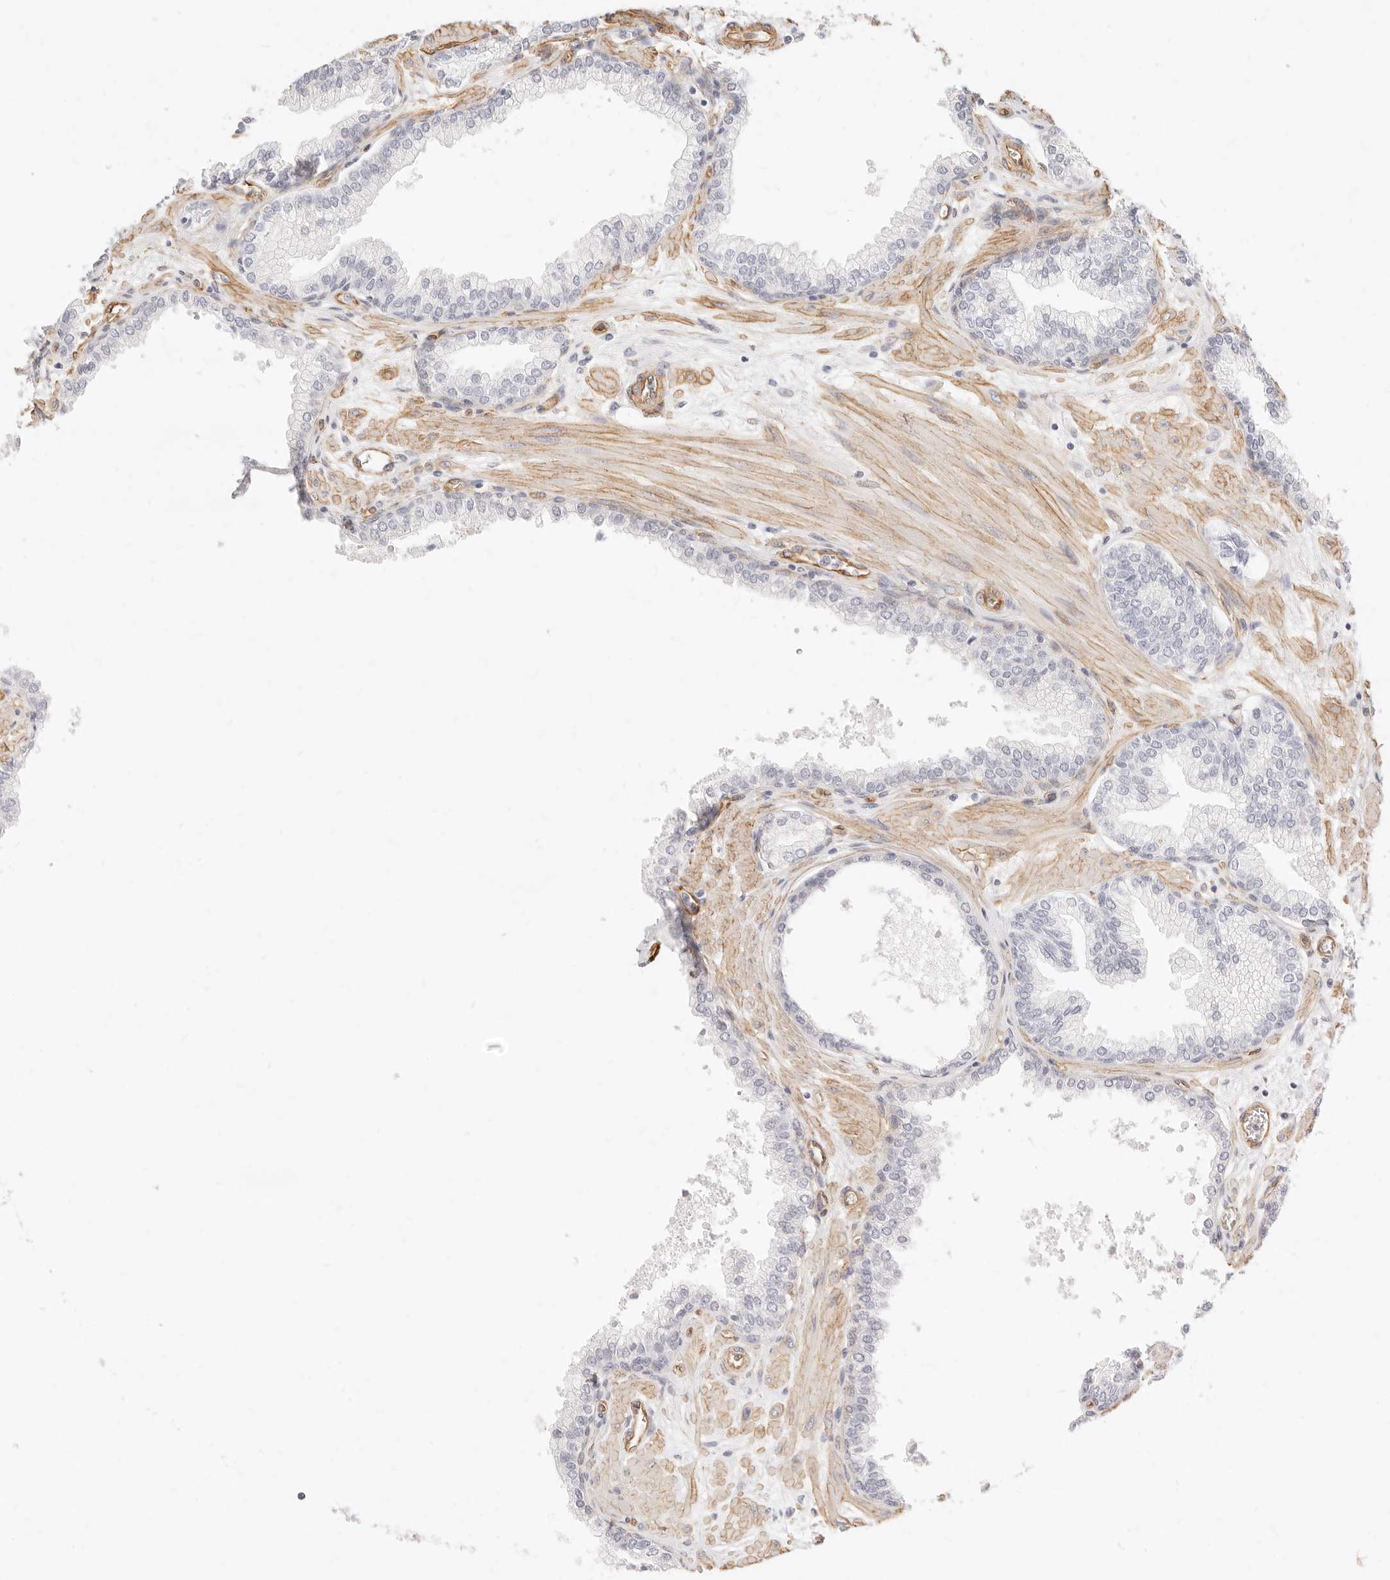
{"staining": {"intensity": "negative", "quantity": "none", "location": "none"}, "tissue": "prostate", "cell_type": "Glandular cells", "image_type": "normal", "snomed": [{"axis": "morphology", "description": "Normal tissue, NOS"}, {"axis": "morphology", "description": "Urothelial carcinoma, Low grade"}, {"axis": "topography", "description": "Urinary bladder"}, {"axis": "topography", "description": "Prostate"}], "caption": "Immunohistochemistry histopathology image of benign human prostate stained for a protein (brown), which shows no staining in glandular cells.", "gene": "NUS1", "patient": {"sex": "male", "age": 60}}